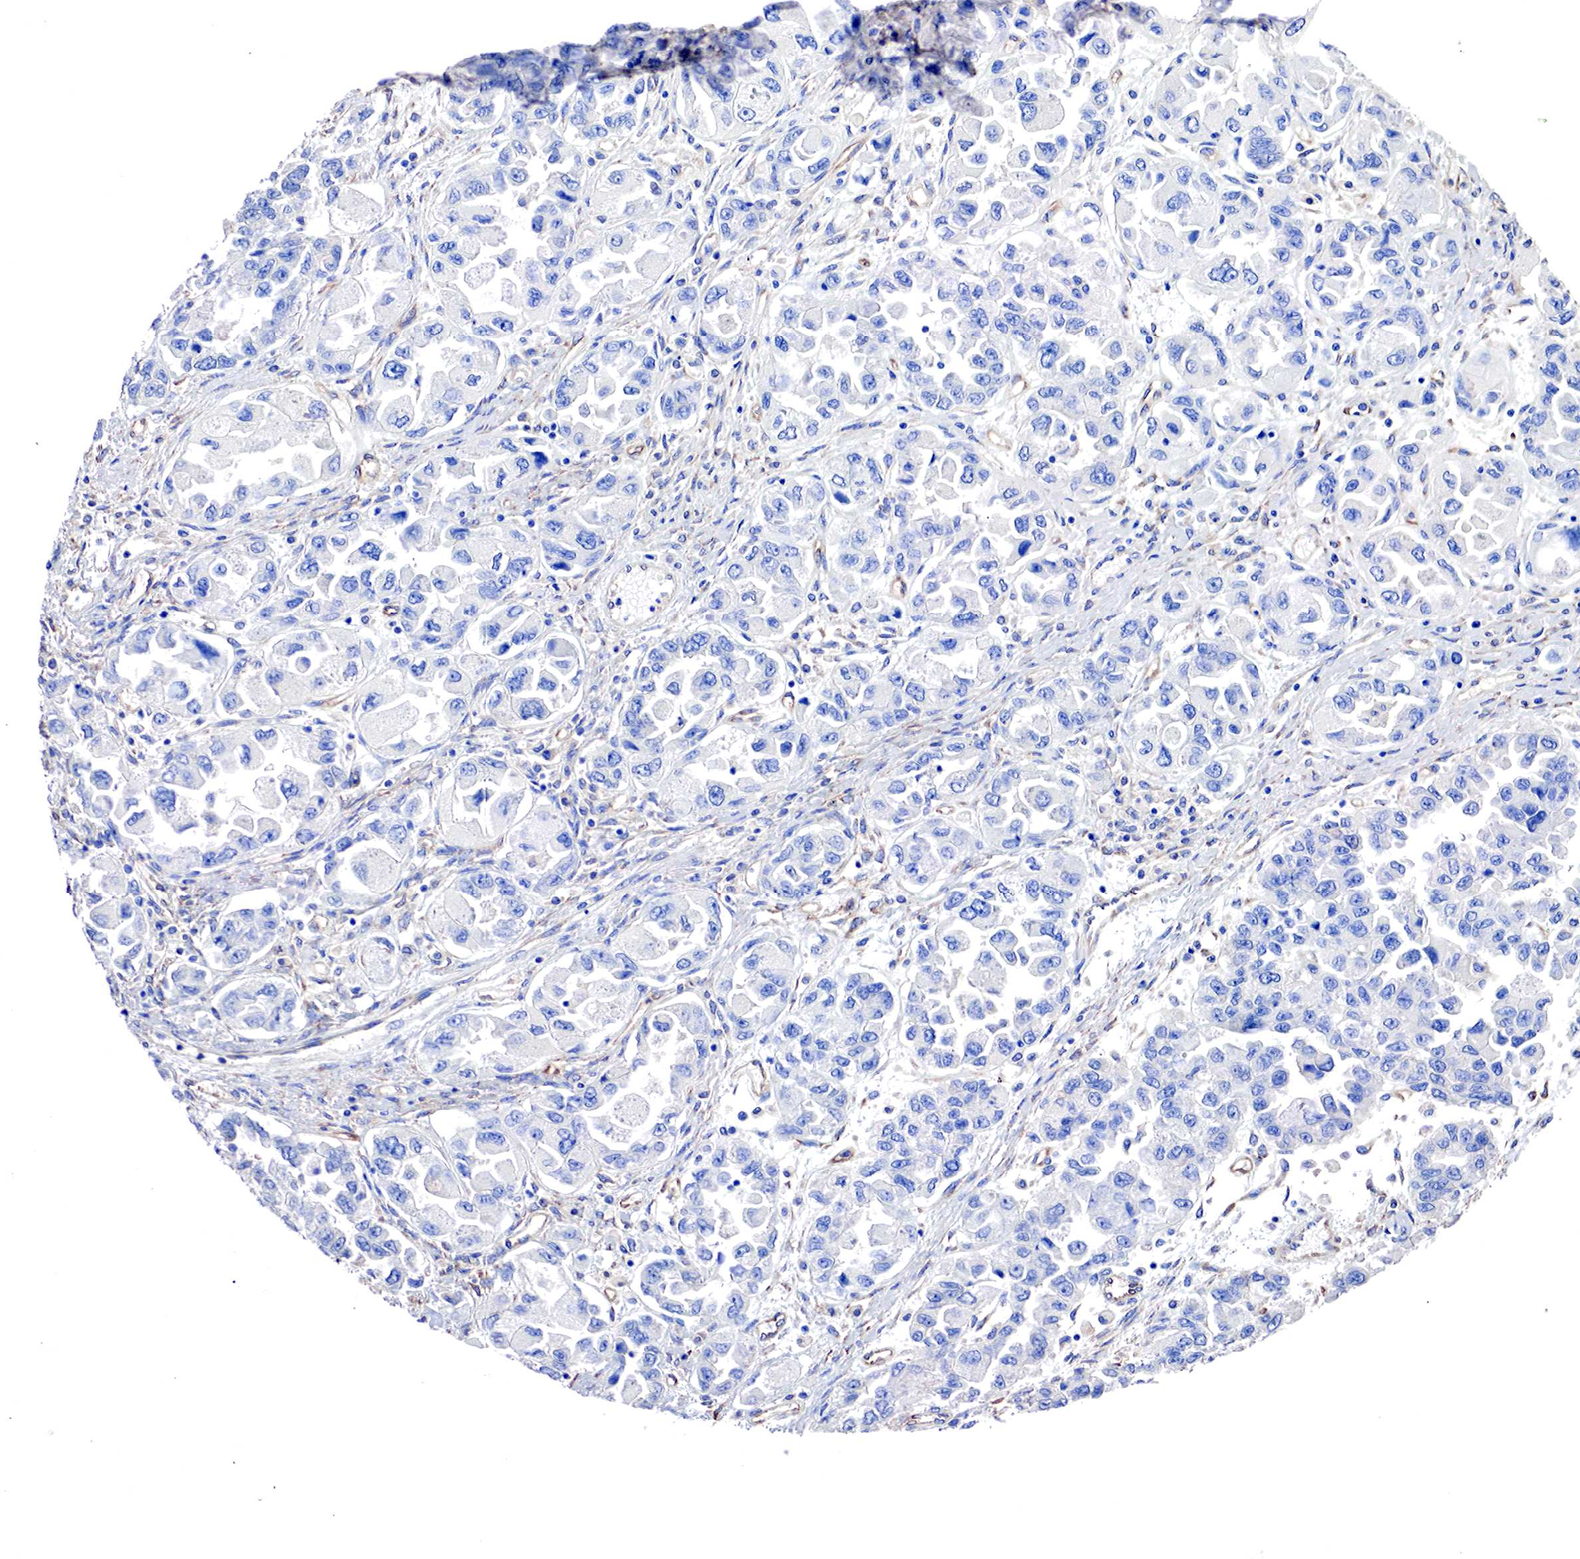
{"staining": {"intensity": "negative", "quantity": "none", "location": "none"}, "tissue": "ovarian cancer", "cell_type": "Tumor cells", "image_type": "cancer", "snomed": [{"axis": "morphology", "description": "Cystadenocarcinoma, serous, NOS"}, {"axis": "topography", "description": "Ovary"}], "caption": "There is no significant staining in tumor cells of ovarian cancer (serous cystadenocarcinoma).", "gene": "RDX", "patient": {"sex": "female", "age": 84}}